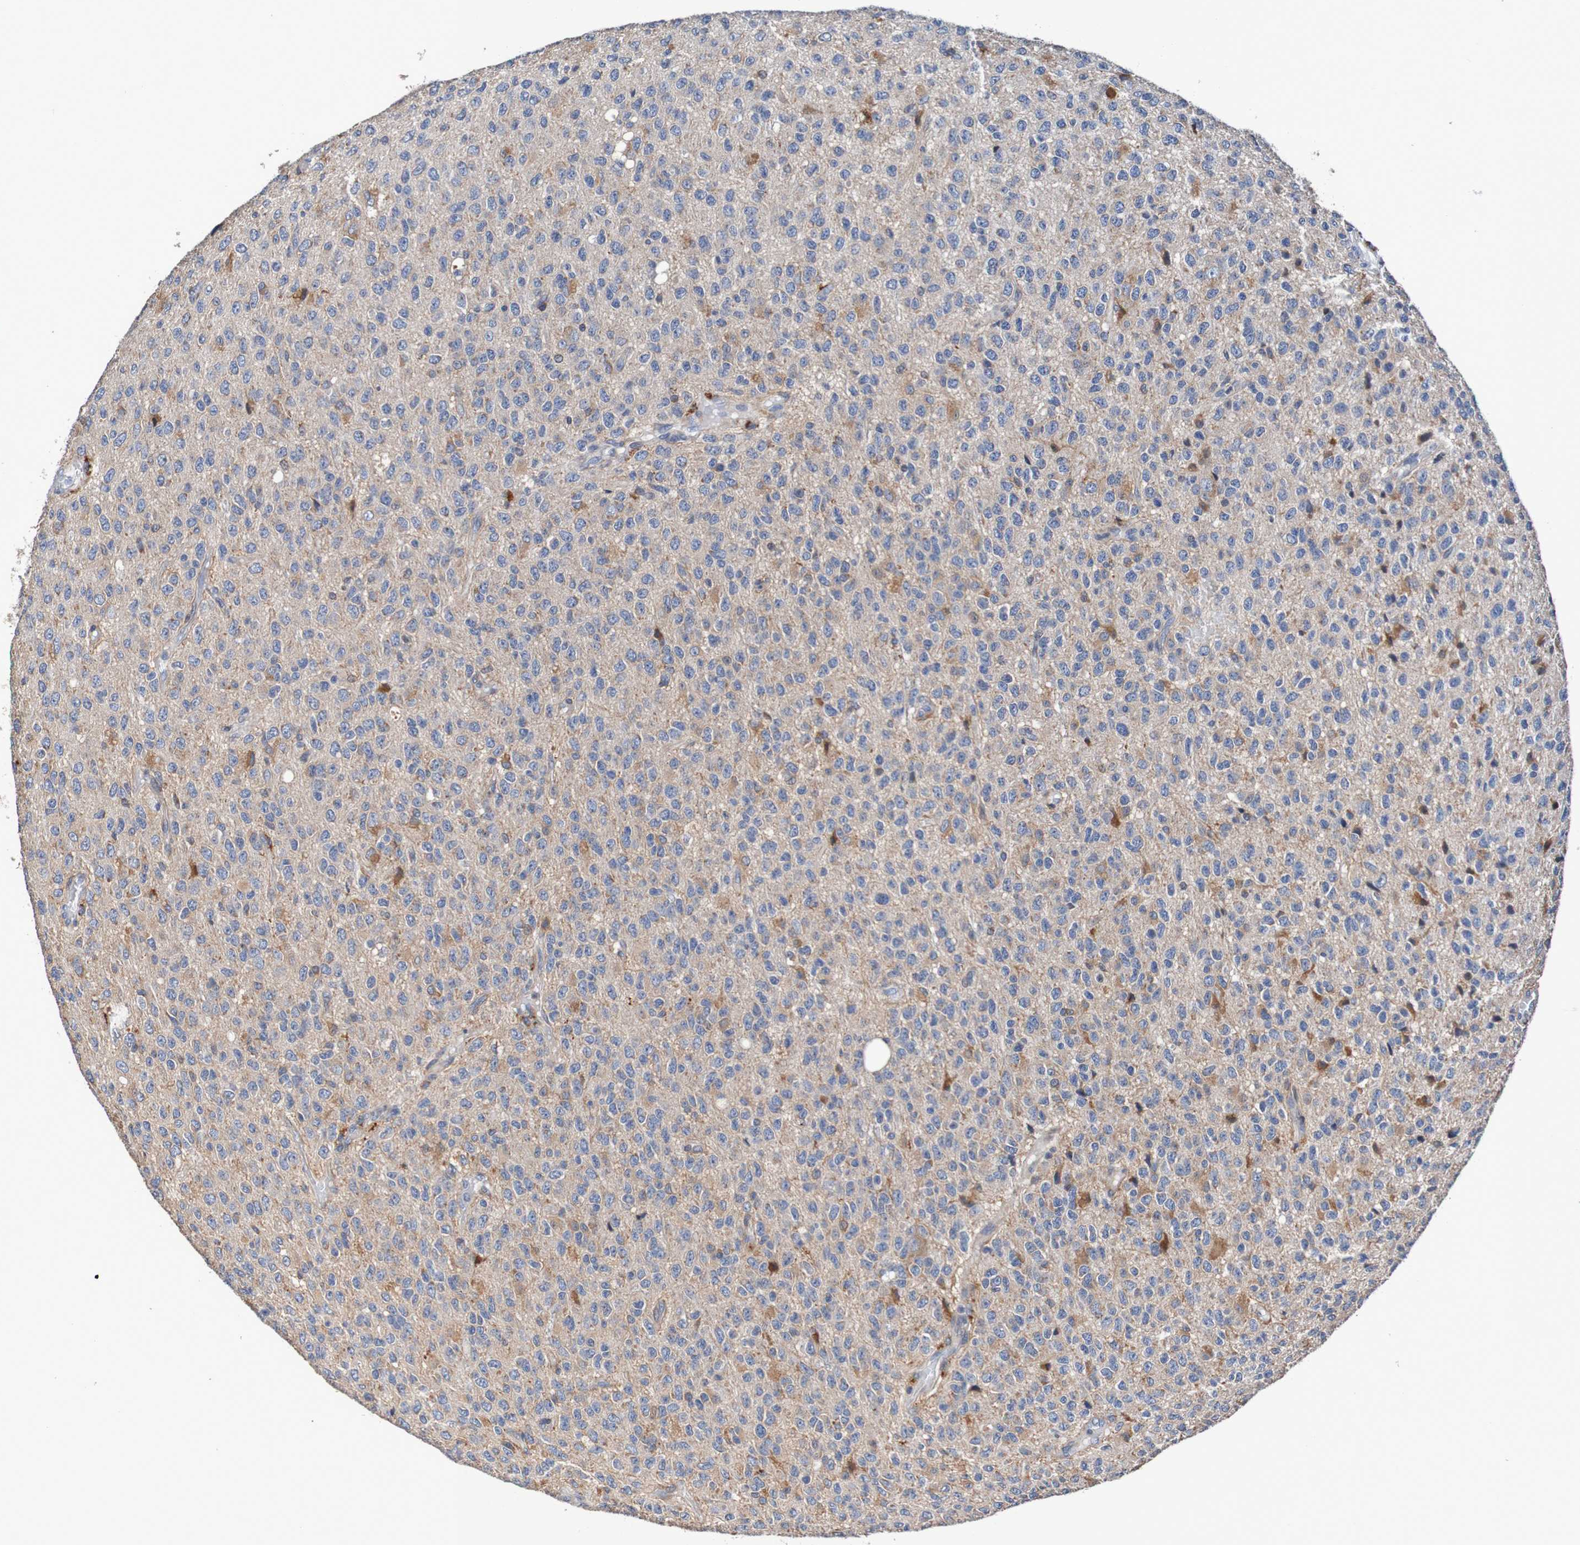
{"staining": {"intensity": "moderate", "quantity": "25%-75%", "location": "cytoplasmic/membranous"}, "tissue": "glioma", "cell_type": "Tumor cells", "image_type": "cancer", "snomed": [{"axis": "morphology", "description": "Glioma, malignant, High grade"}, {"axis": "topography", "description": "pancreas cauda"}], "caption": "Malignant glioma (high-grade) stained with a brown dye displays moderate cytoplasmic/membranous positive positivity in approximately 25%-75% of tumor cells.", "gene": "FIBP", "patient": {"sex": "male", "age": 60}}